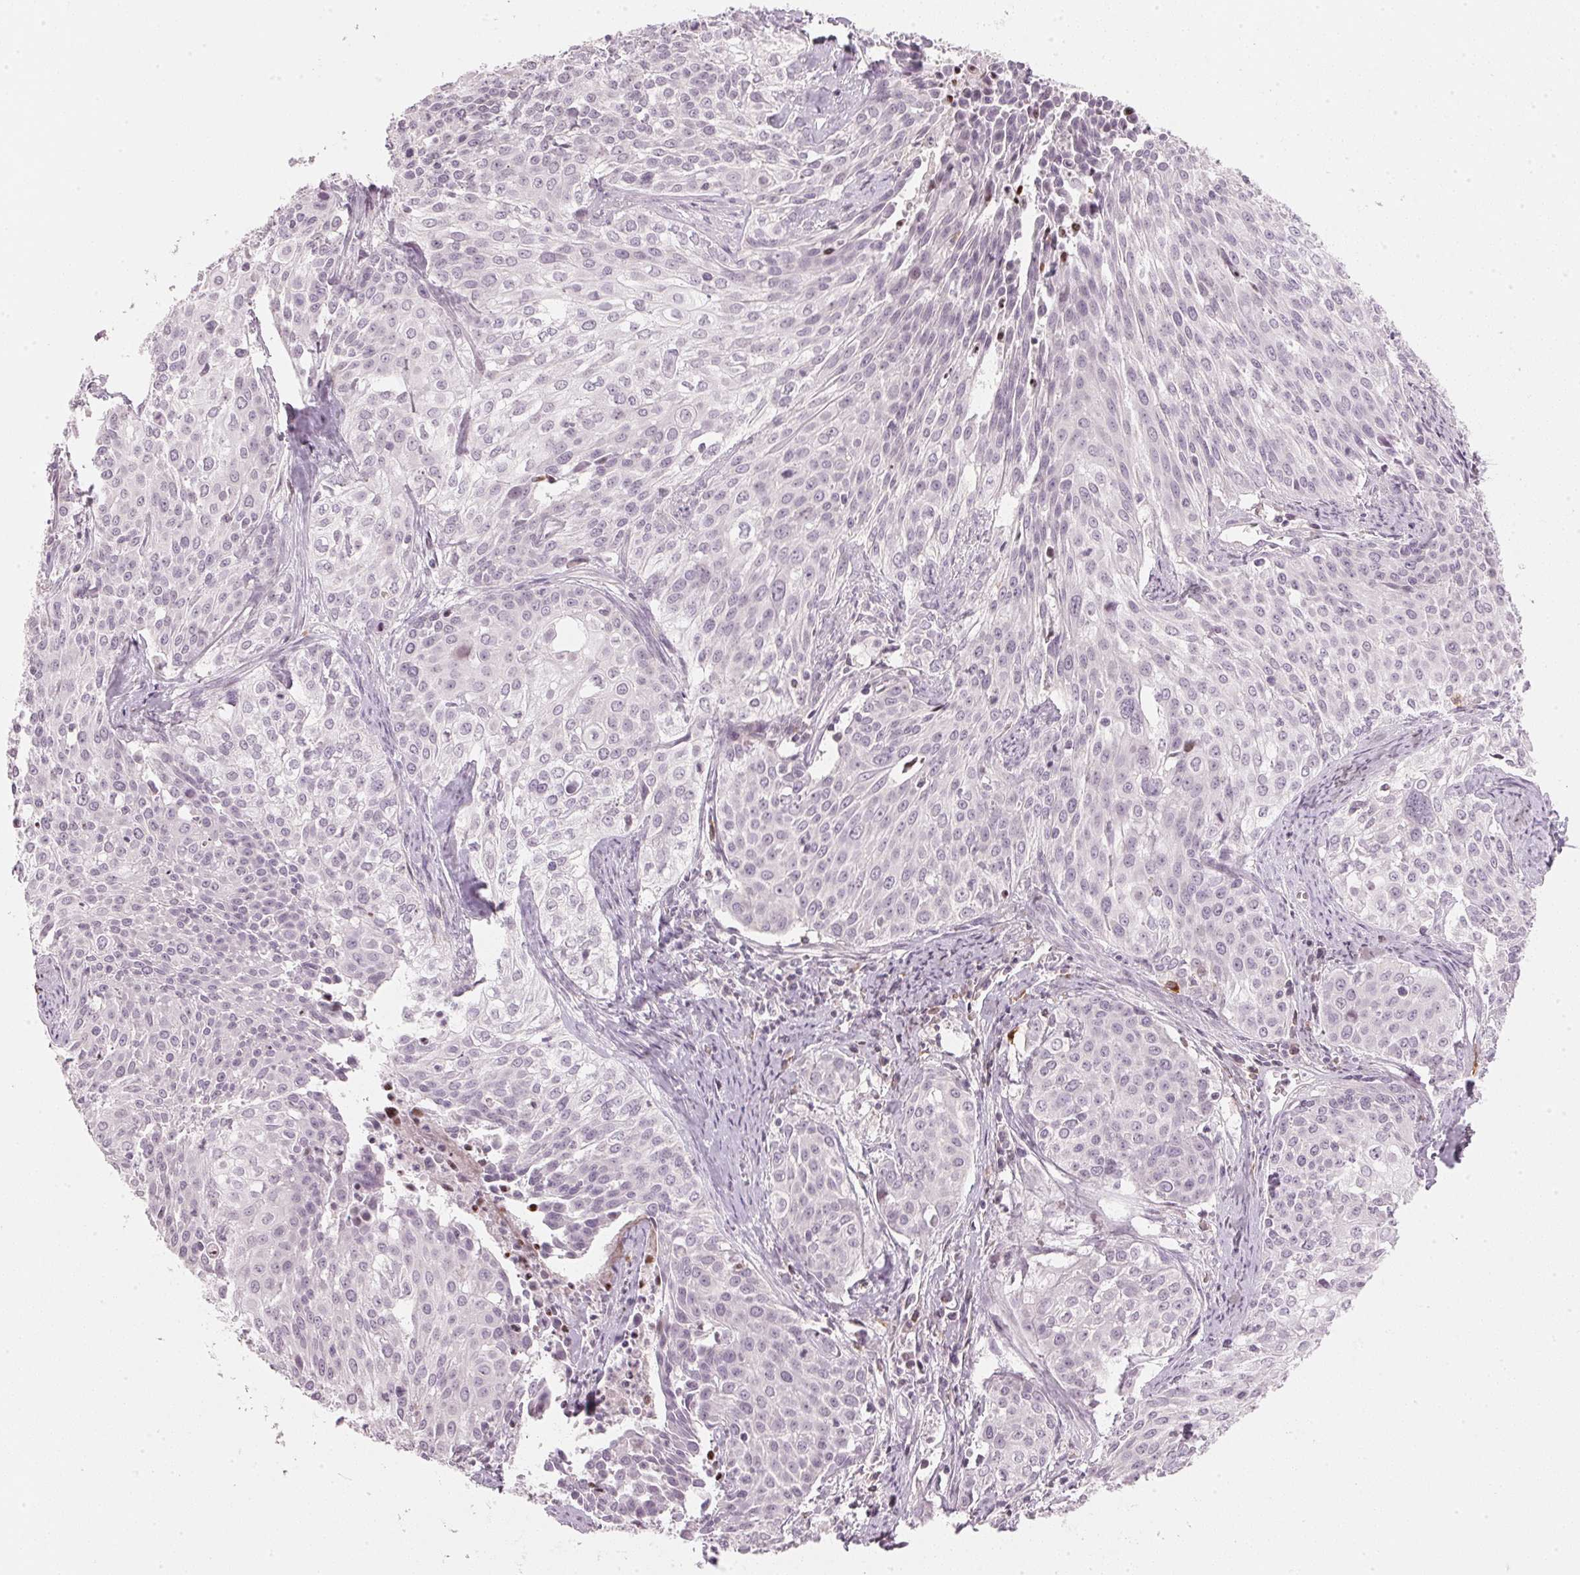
{"staining": {"intensity": "negative", "quantity": "none", "location": "none"}, "tissue": "cervical cancer", "cell_type": "Tumor cells", "image_type": "cancer", "snomed": [{"axis": "morphology", "description": "Squamous cell carcinoma, NOS"}, {"axis": "topography", "description": "Cervix"}], "caption": "Tumor cells are negative for protein expression in human cervical cancer (squamous cell carcinoma). (DAB (3,3'-diaminobenzidine) immunohistochemistry (IHC) with hematoxylin counter stain).", "gene": "SFRP4", "patient": {"sex": "female", "age": 39}}